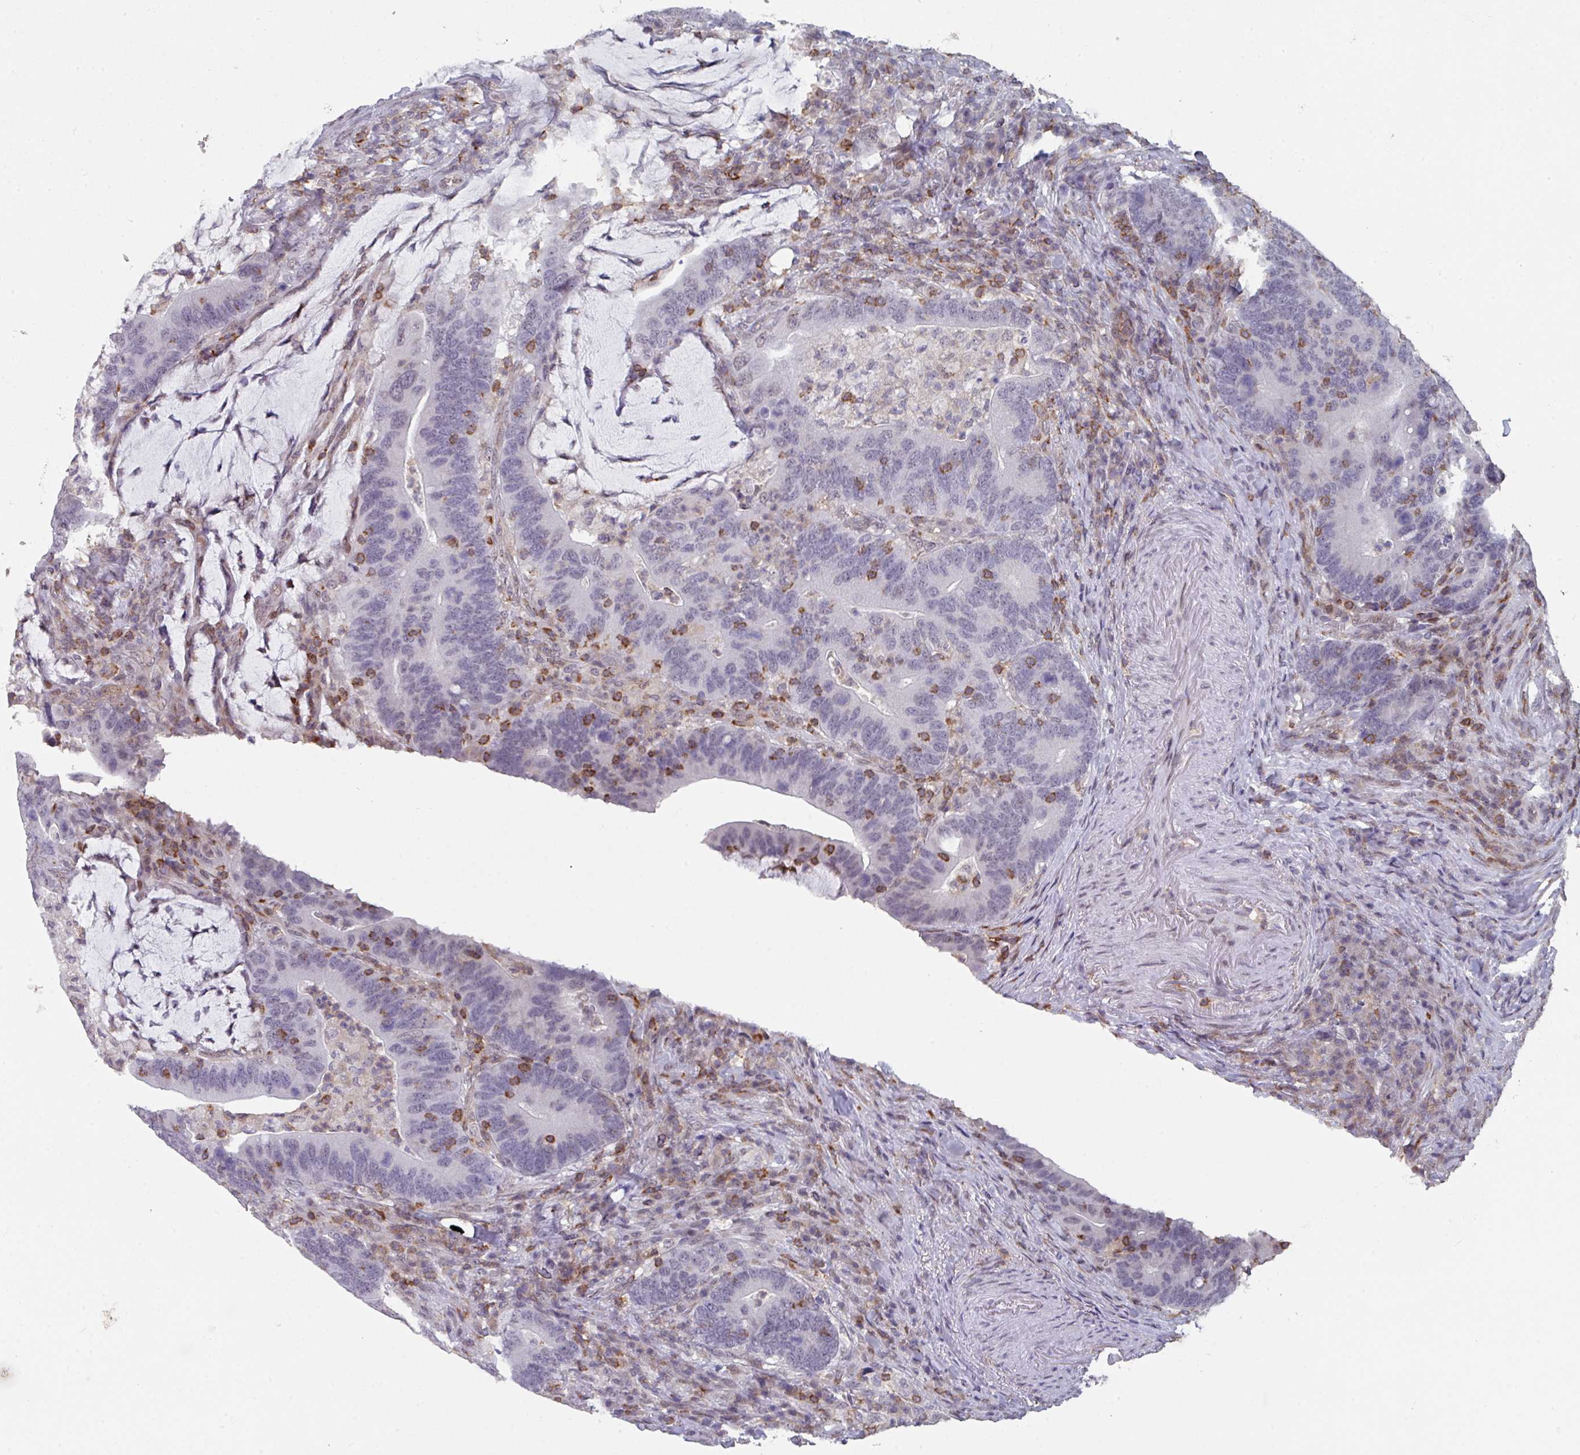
{"staining": {"intensity": "negative", "quantity": "none", "location": "none"}, "tissue": "colorectal cancer", "cell_type": "Tumor cells", "image_type": "cancer", "snomed": [{"axis": "morphology", "description": "Adenocarcinoma, NOS"}, {"axis": "topography", "description": "Colon"}], "caption": "DAB (3,3'-diaminobenzidine) immunohistochemical staining of human colorectal cancer shows no significant expression in tumor cells.", "gene": "RASAL3", "patient": {"sex": "female", "age": 66}}